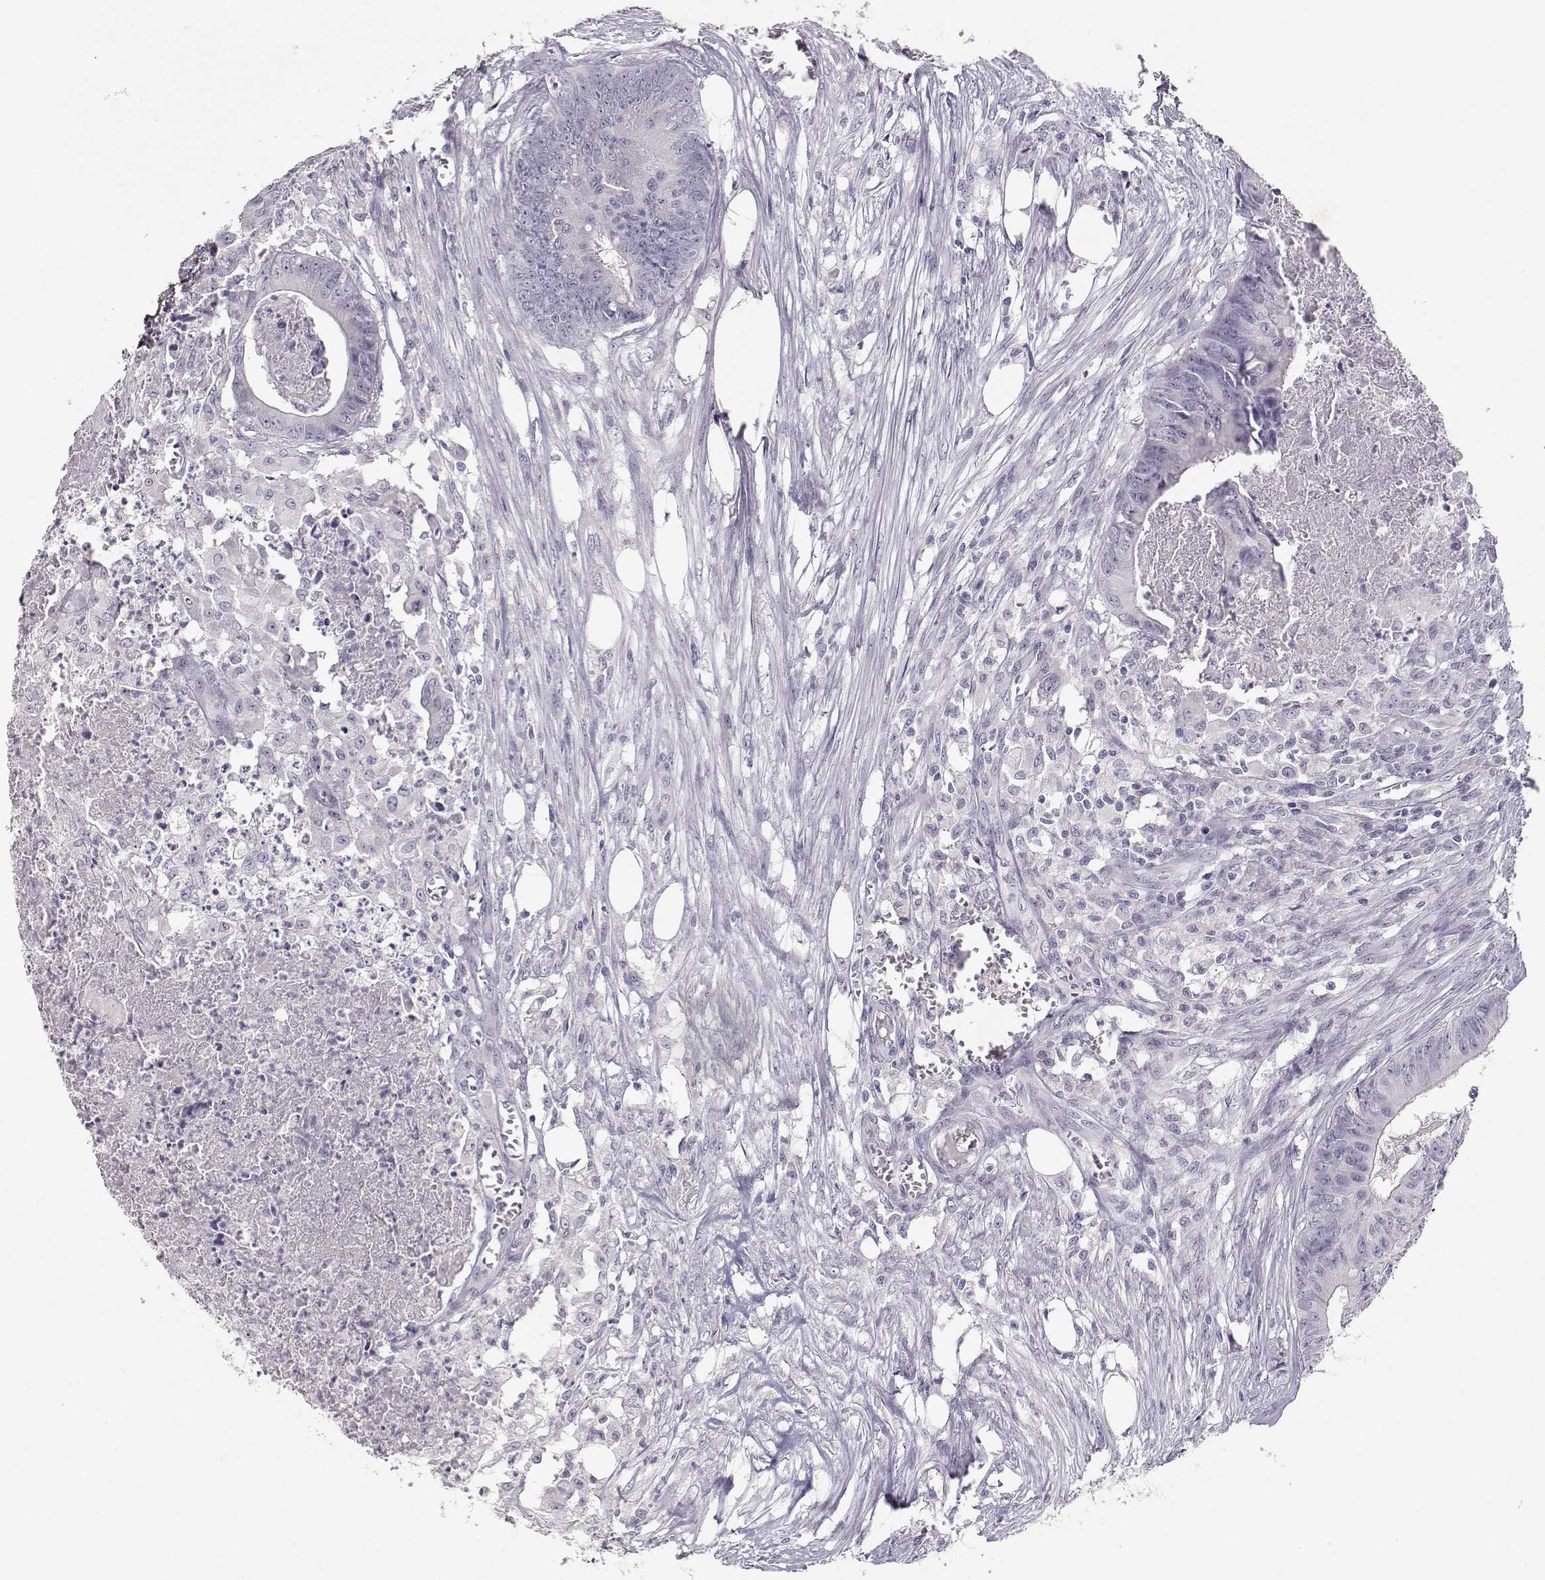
{"staining": {"intensity": "negative", "quantity": "none", "location": "none"}, "tissue": "colorectal cancer", "cell_type": "Tumor cells", "image_type": "cancer", "snomed": [{"axis": "morphology", "description": "Adenocarcinoma, NOS"}, {"axis": "topography", "description": "Colon"}], "caption": "There is no significant staining in tumor cells of colorectal cancer (adenocarcinoma).", "gene": "TKTL1", "patient": {"sex": "male", "age": 84}}